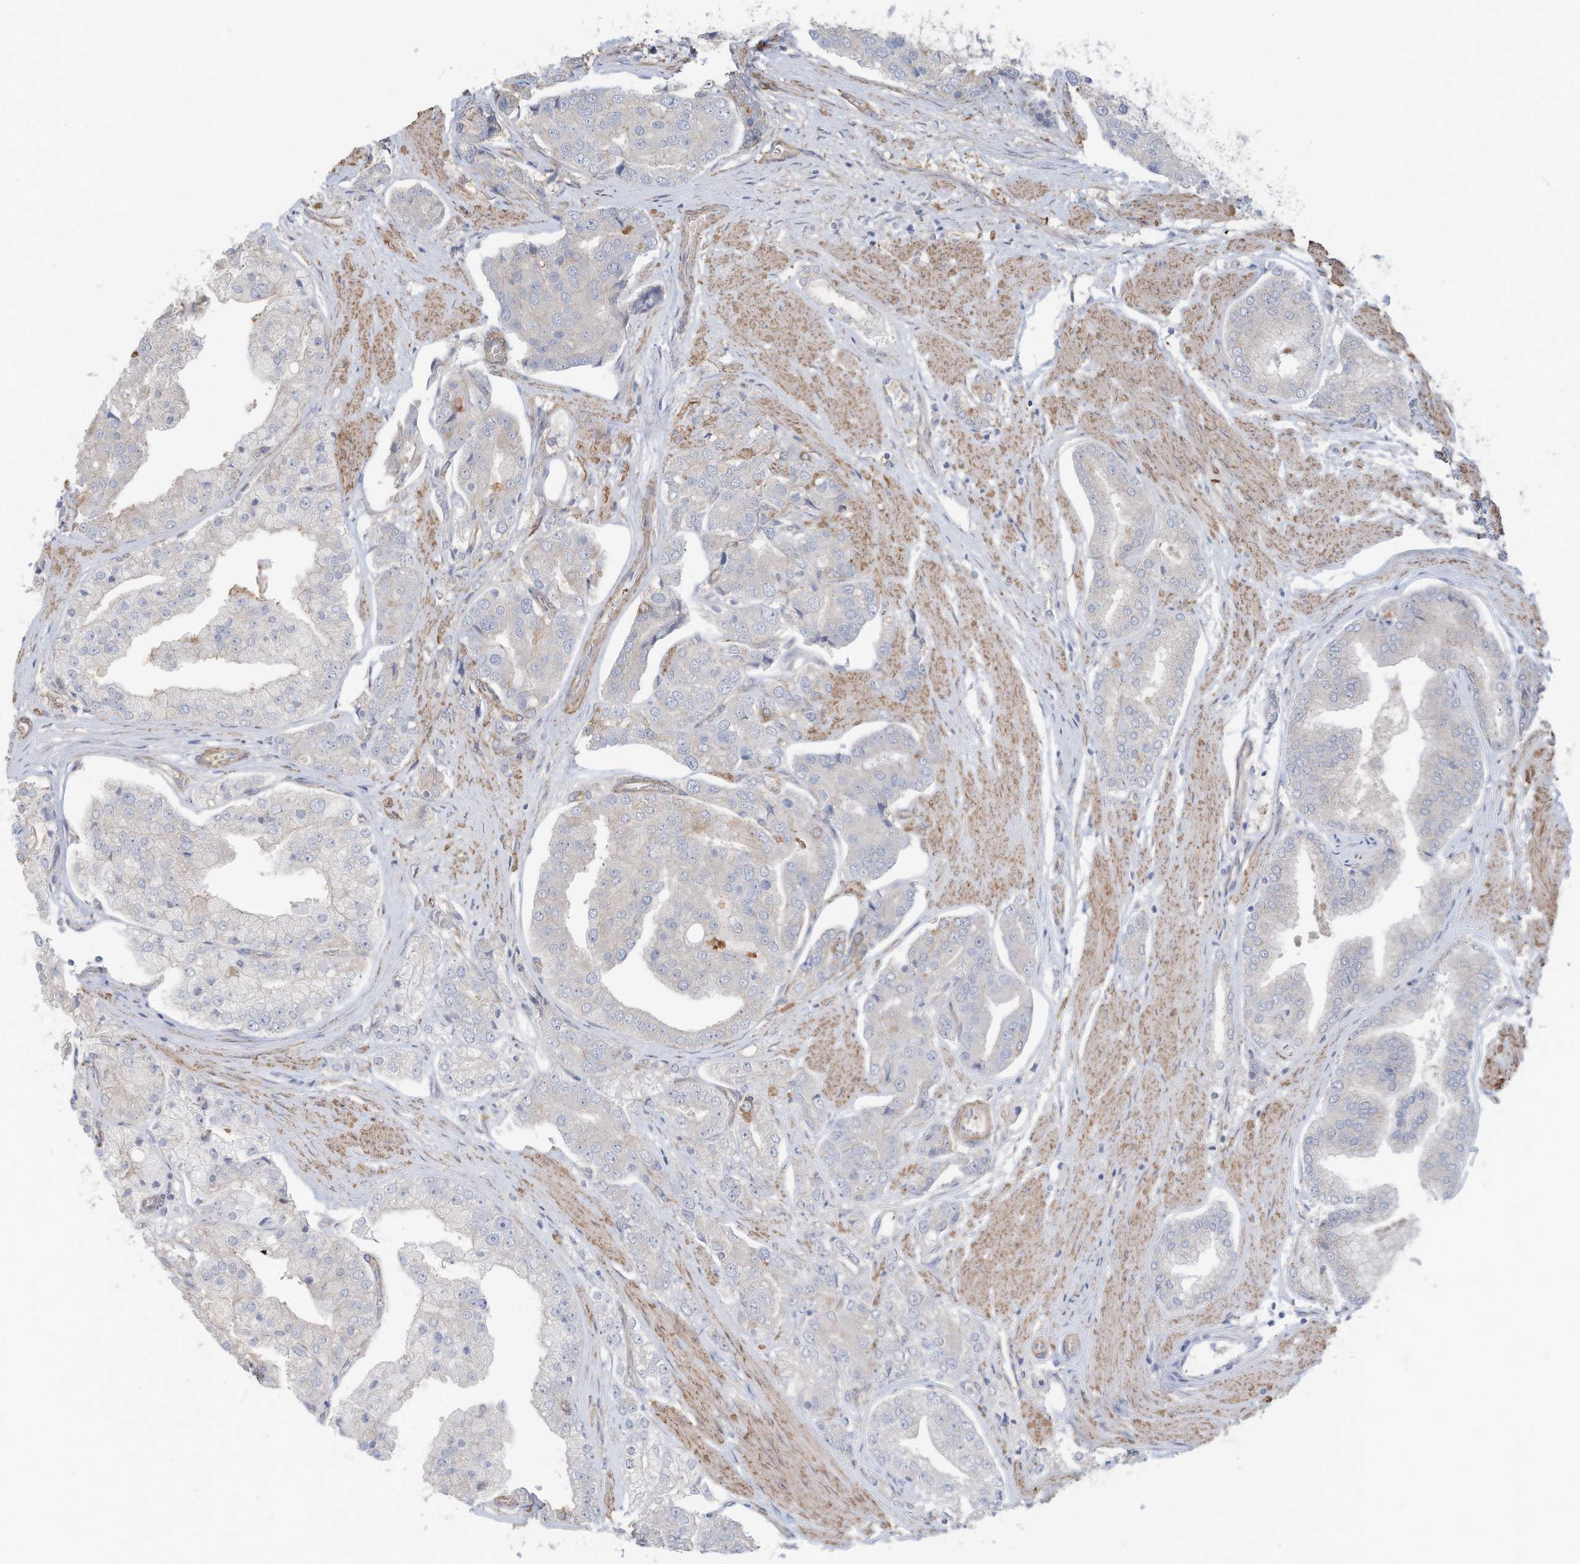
{"staining": {"intensity": "negative", "quantity": "none", "location": "none"}, "tissue": "prostate cancer", "cell_type": "Tumor cells", "image_type": "cancer", "snomed": [{"axis": "morphology", "description": "Adenocarcinoma, High grade"}, {"axis": "topography", "description": "Prostate"}], "caption": "This is an immunohistochemistry histopathology image of human prostate cancer (high-grade adenocarcinoma). There is no staining in tumor cells.", "gene": "SLC17A7", "patient": {"sex": "male", "age": 50}}